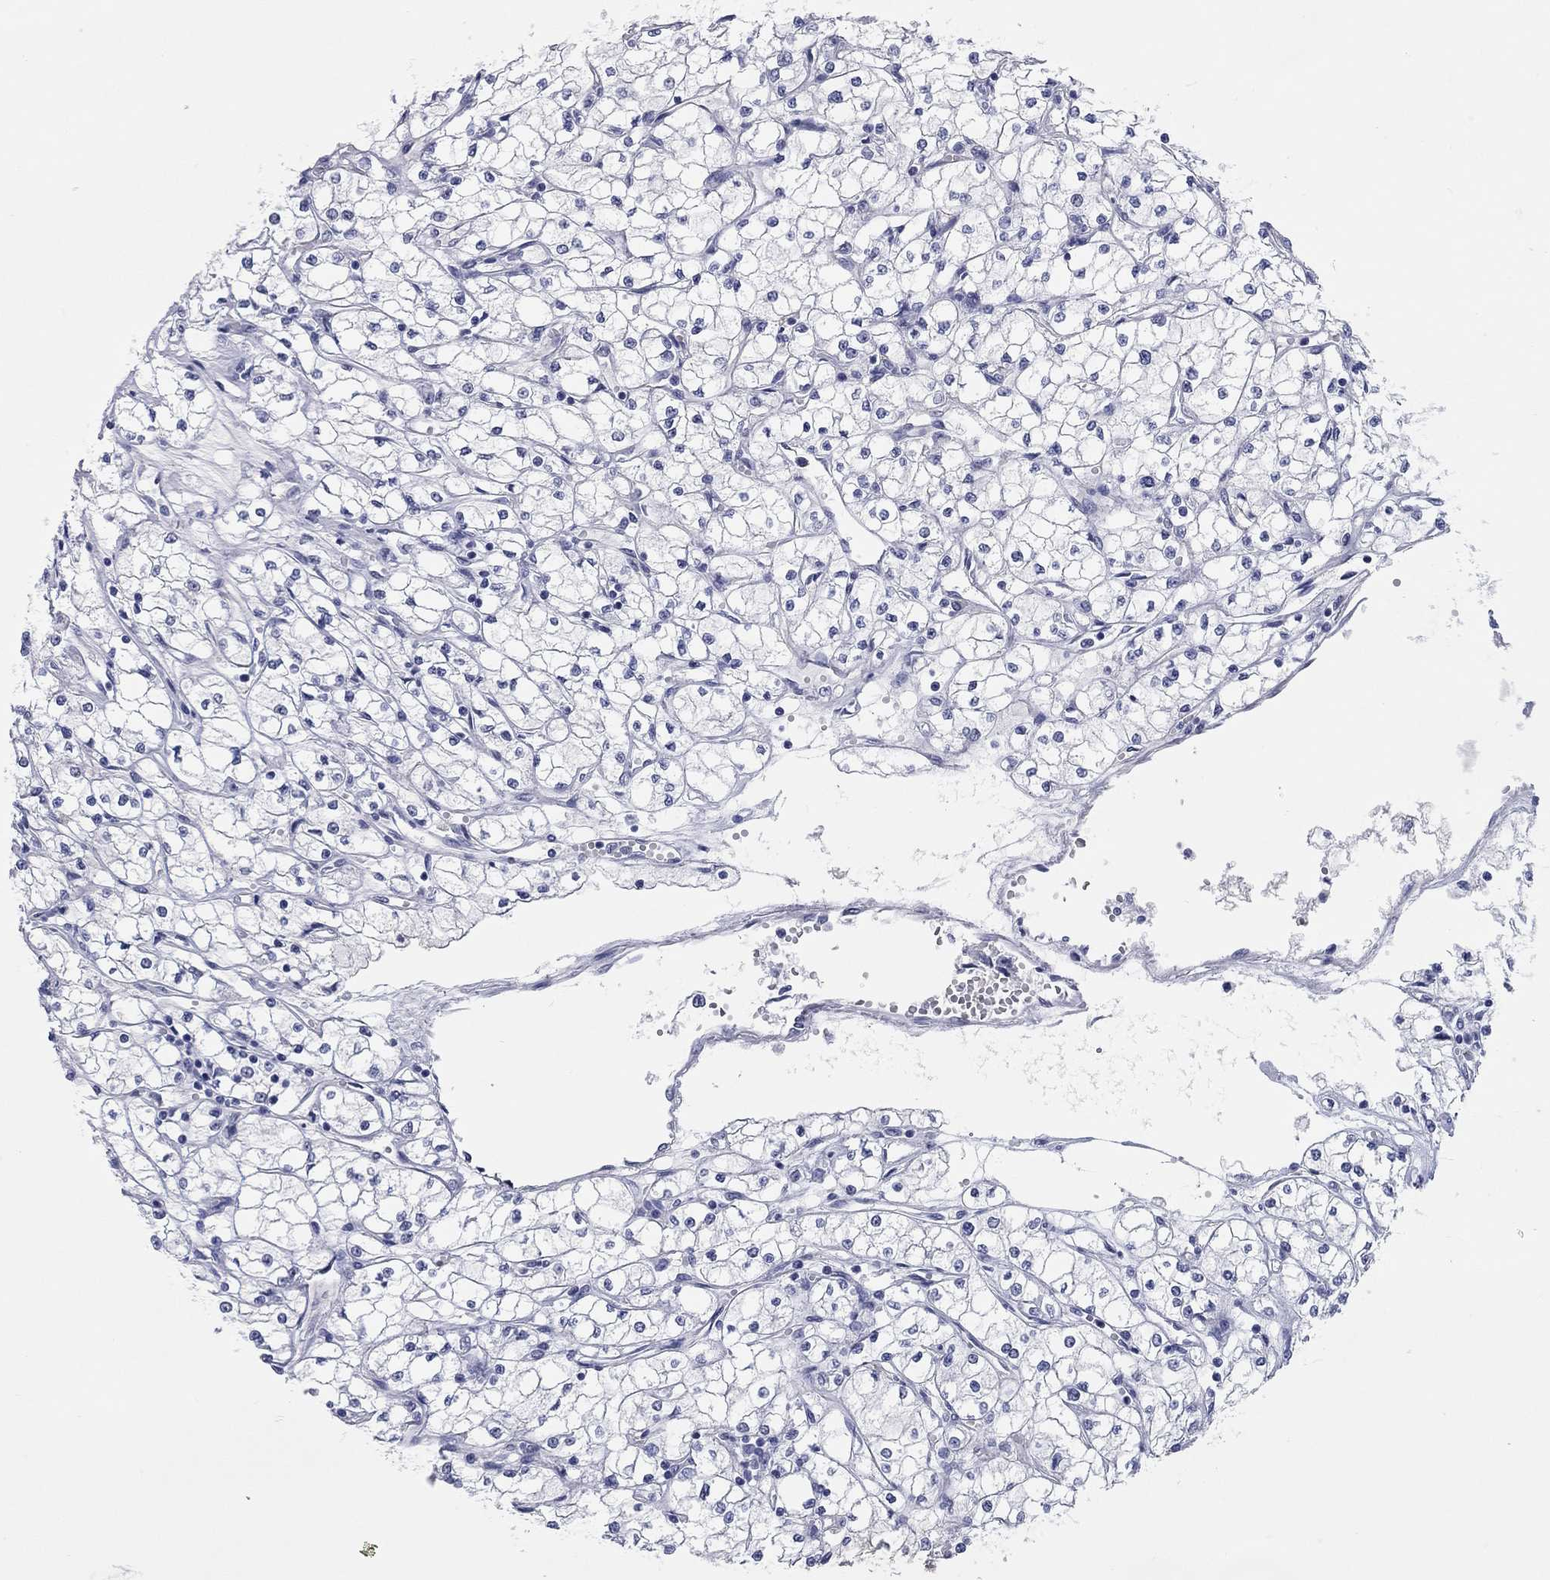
{"staining": {"intensity": "negative", "quantity": "none", "location": "none"}, "tissue": "renal cancer", "cell_type": "Tumor cells", "image_type": "cancer", "snomed": [{"axis": "morphology", "description": "Adenocarcinoma, NOS"}, {"axis": "topography", "description": "Kidney"}], "caption": "Immunohistochemistry of human renal cancer reveals no positivity in tumor cells.", "gene": "WASF3", "patient": {"sex": "male", "age": 67}}